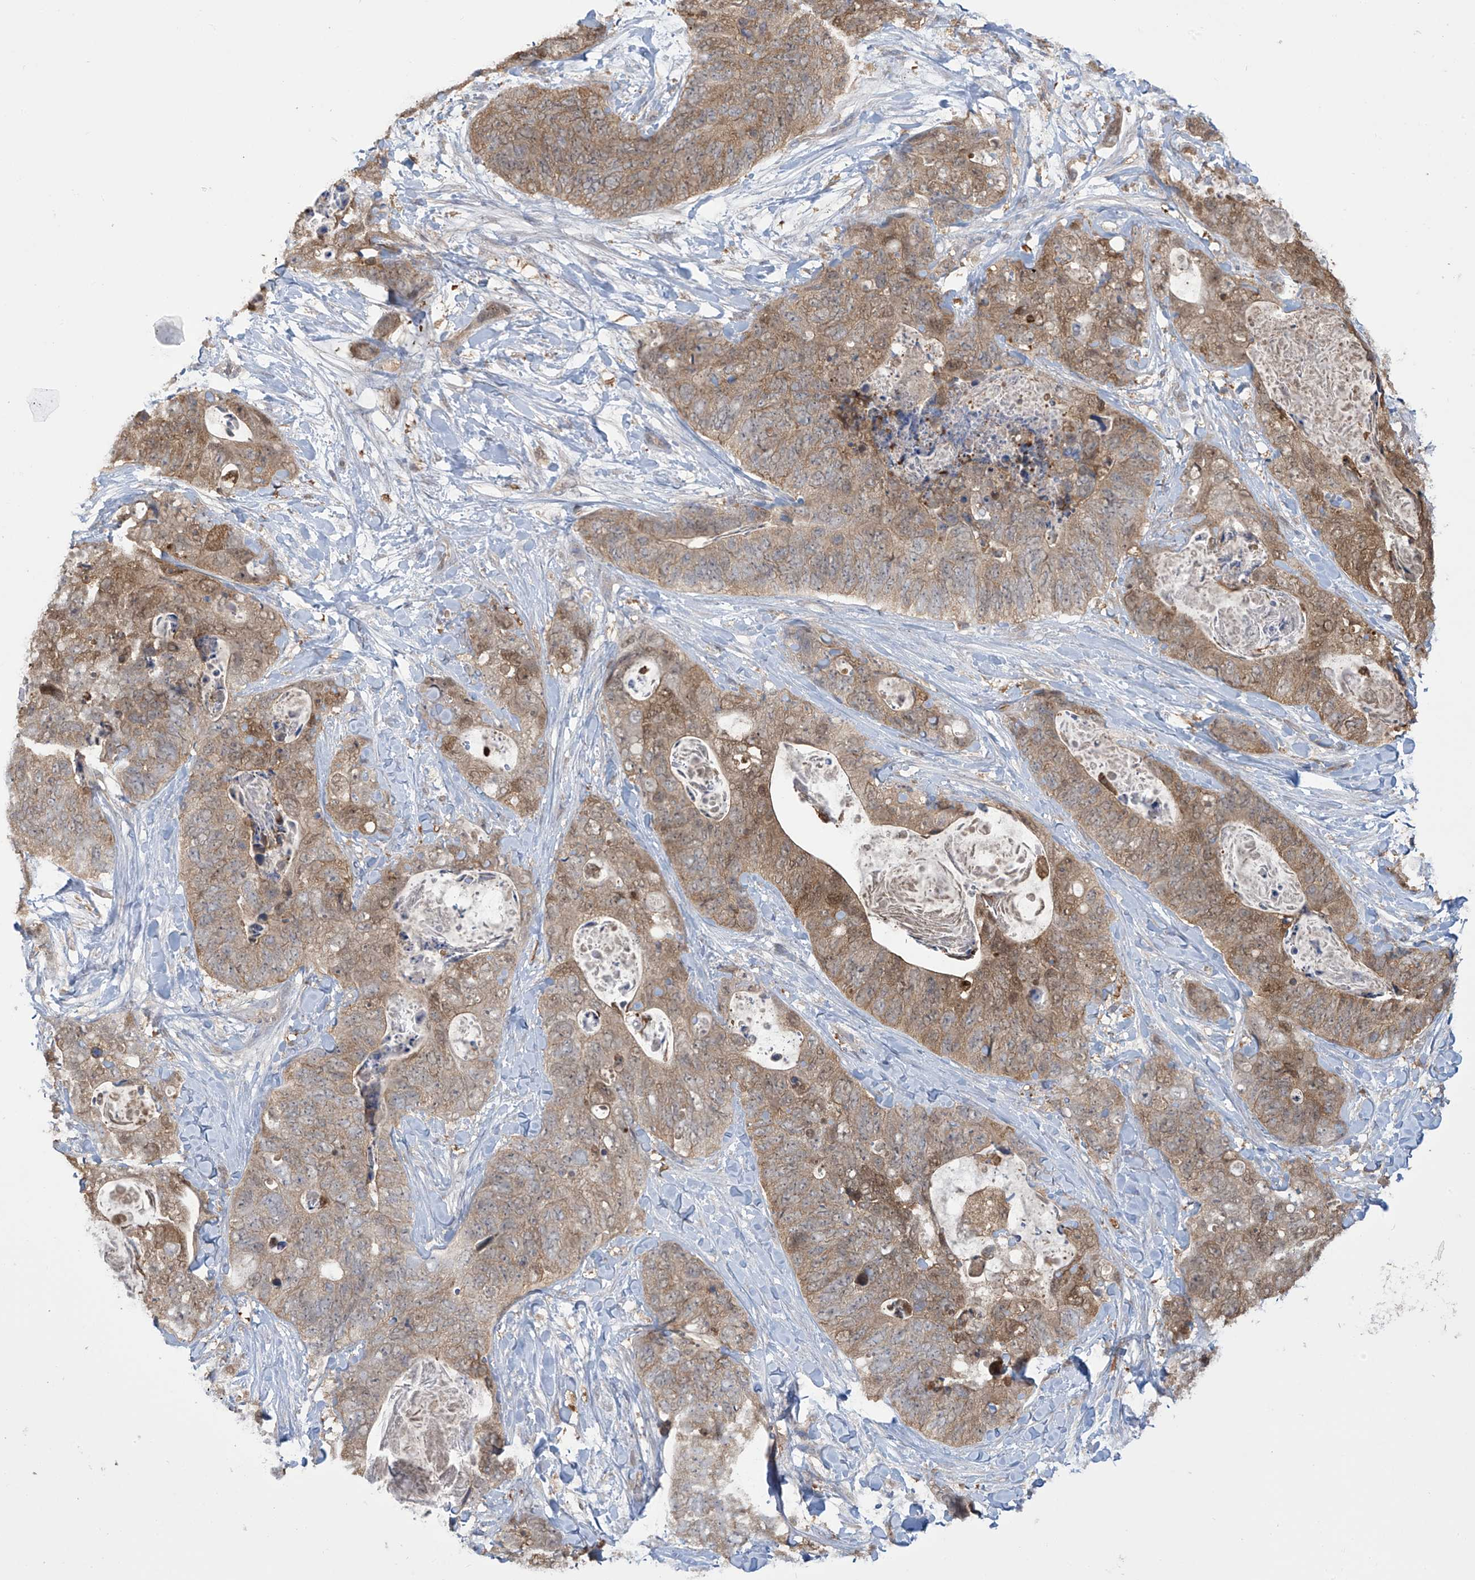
{"staining": {"intensity": "moderate", "quantity": ">75%", "location": "cytoplasmic/membranous"}, "tissue": "stomach cancer", "cell_type": "Tumor cells", "image_type": "cancer", "snomed": [{"axis": "morphology", "description": "Adenocarcinoma, NOS"}, {"axis": "topography", "description": "Stomach"}], "caption": "Human adenocarcinoma (stomach) stained for a protein (brown) exhibits moderate cytoplasmic/membranous positive staining in approximately >75% of tumor cells.", "gene": "IDH1", "patient": {"sex": "female", "age": 89}}